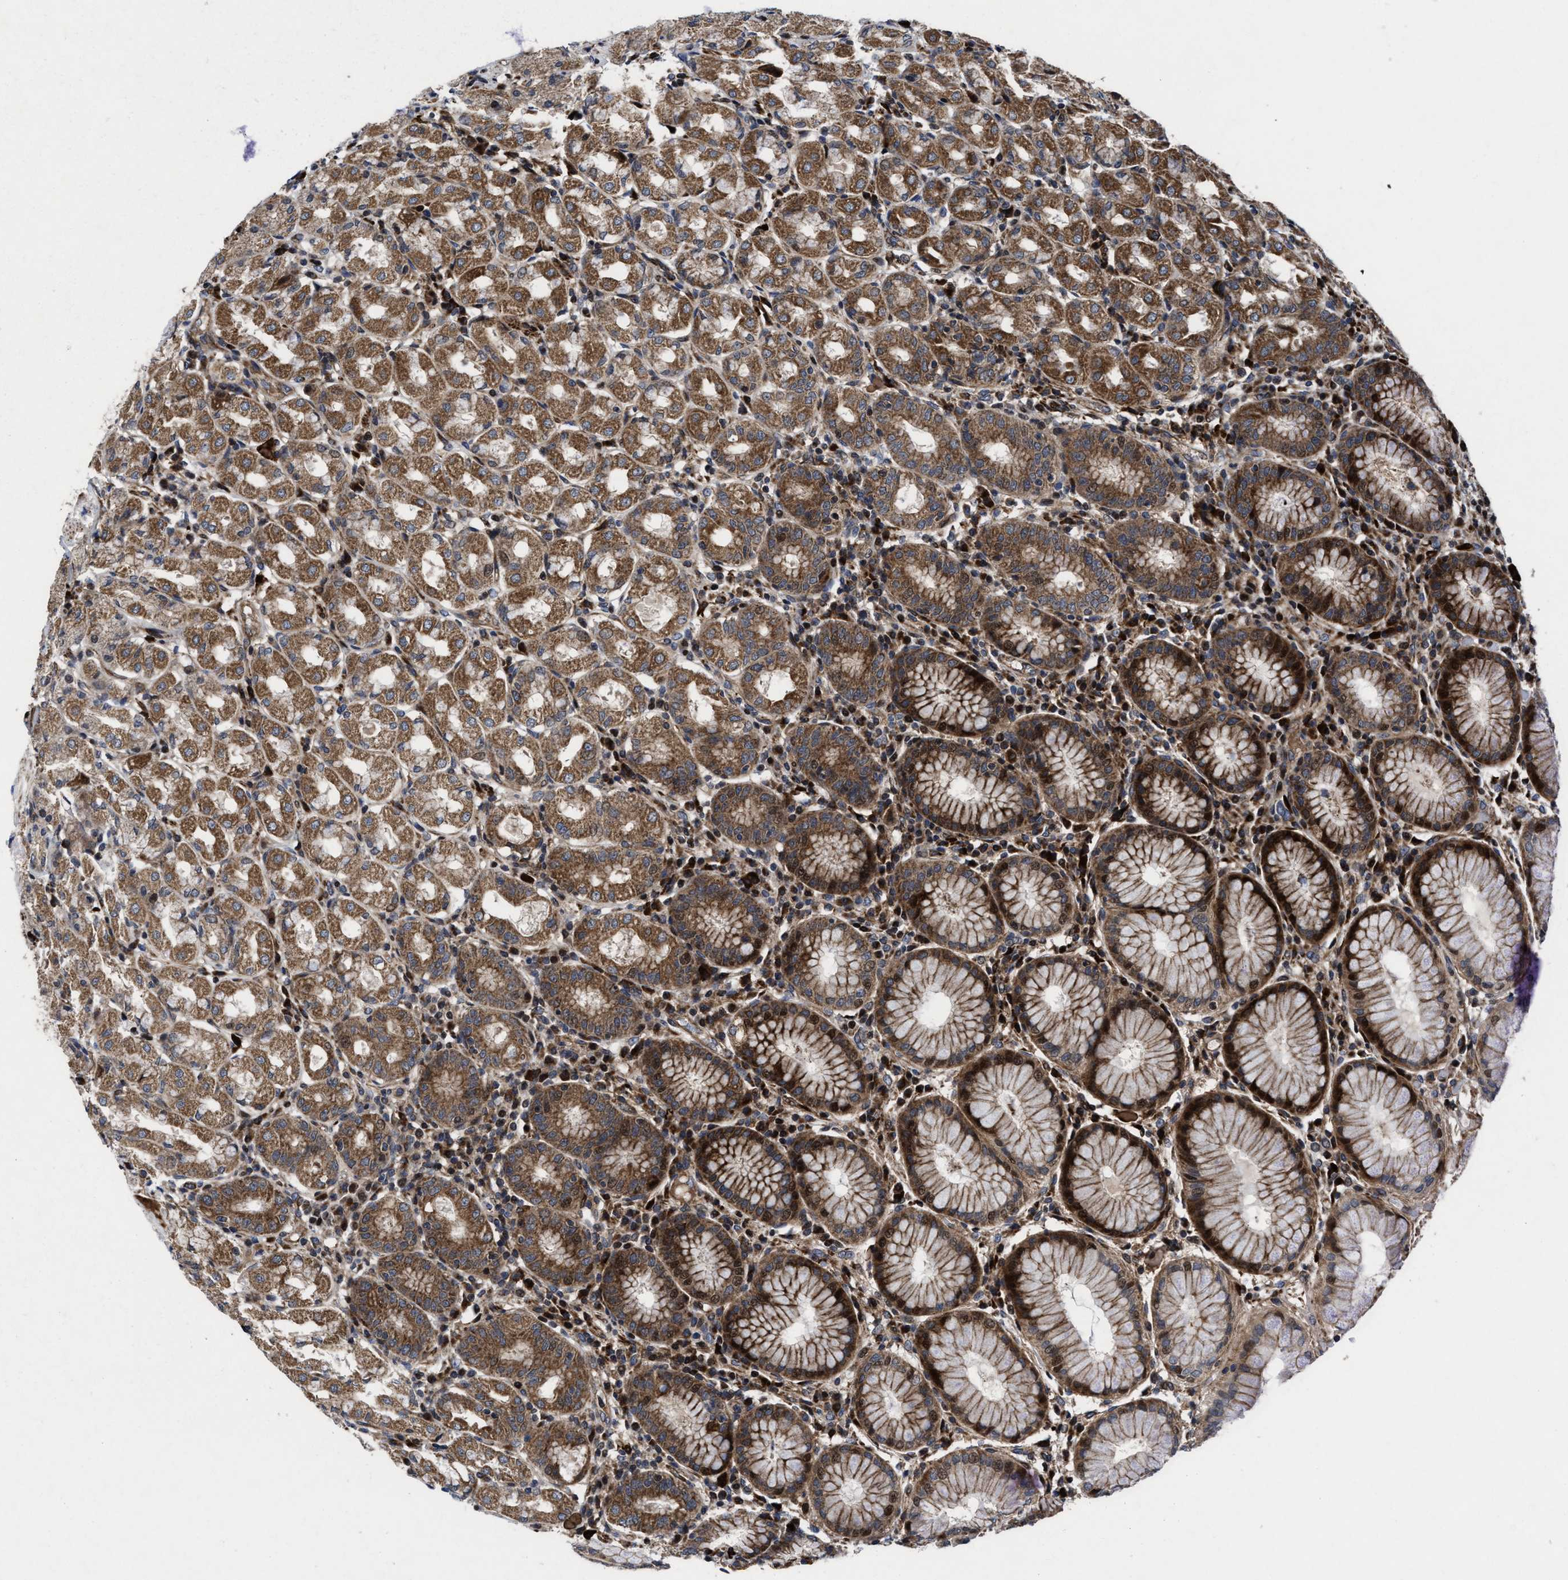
{"staining": {"intensity": "strong", "quantity": ">75%", "location": "cytoplasmic/membranous,nuclear"}, "tissue": "stomach", "cell_type": "Glandular cells", "image_type": "normal", "snomed": [{"axis": "morphology", "description": "Normal tissue, NOS"}, {"axis": "topography", "description": "Stomach"}, {"axis": "topography", "description": "Stomach, lower"}], "caption": "A micrograph of stomach stained for a protein exhibits strong cytoplasmic/membranous,nuclear brown staining in glandular cells.", "gene": "MRPL50", "patient": {"sex": "female", "age": 56}}